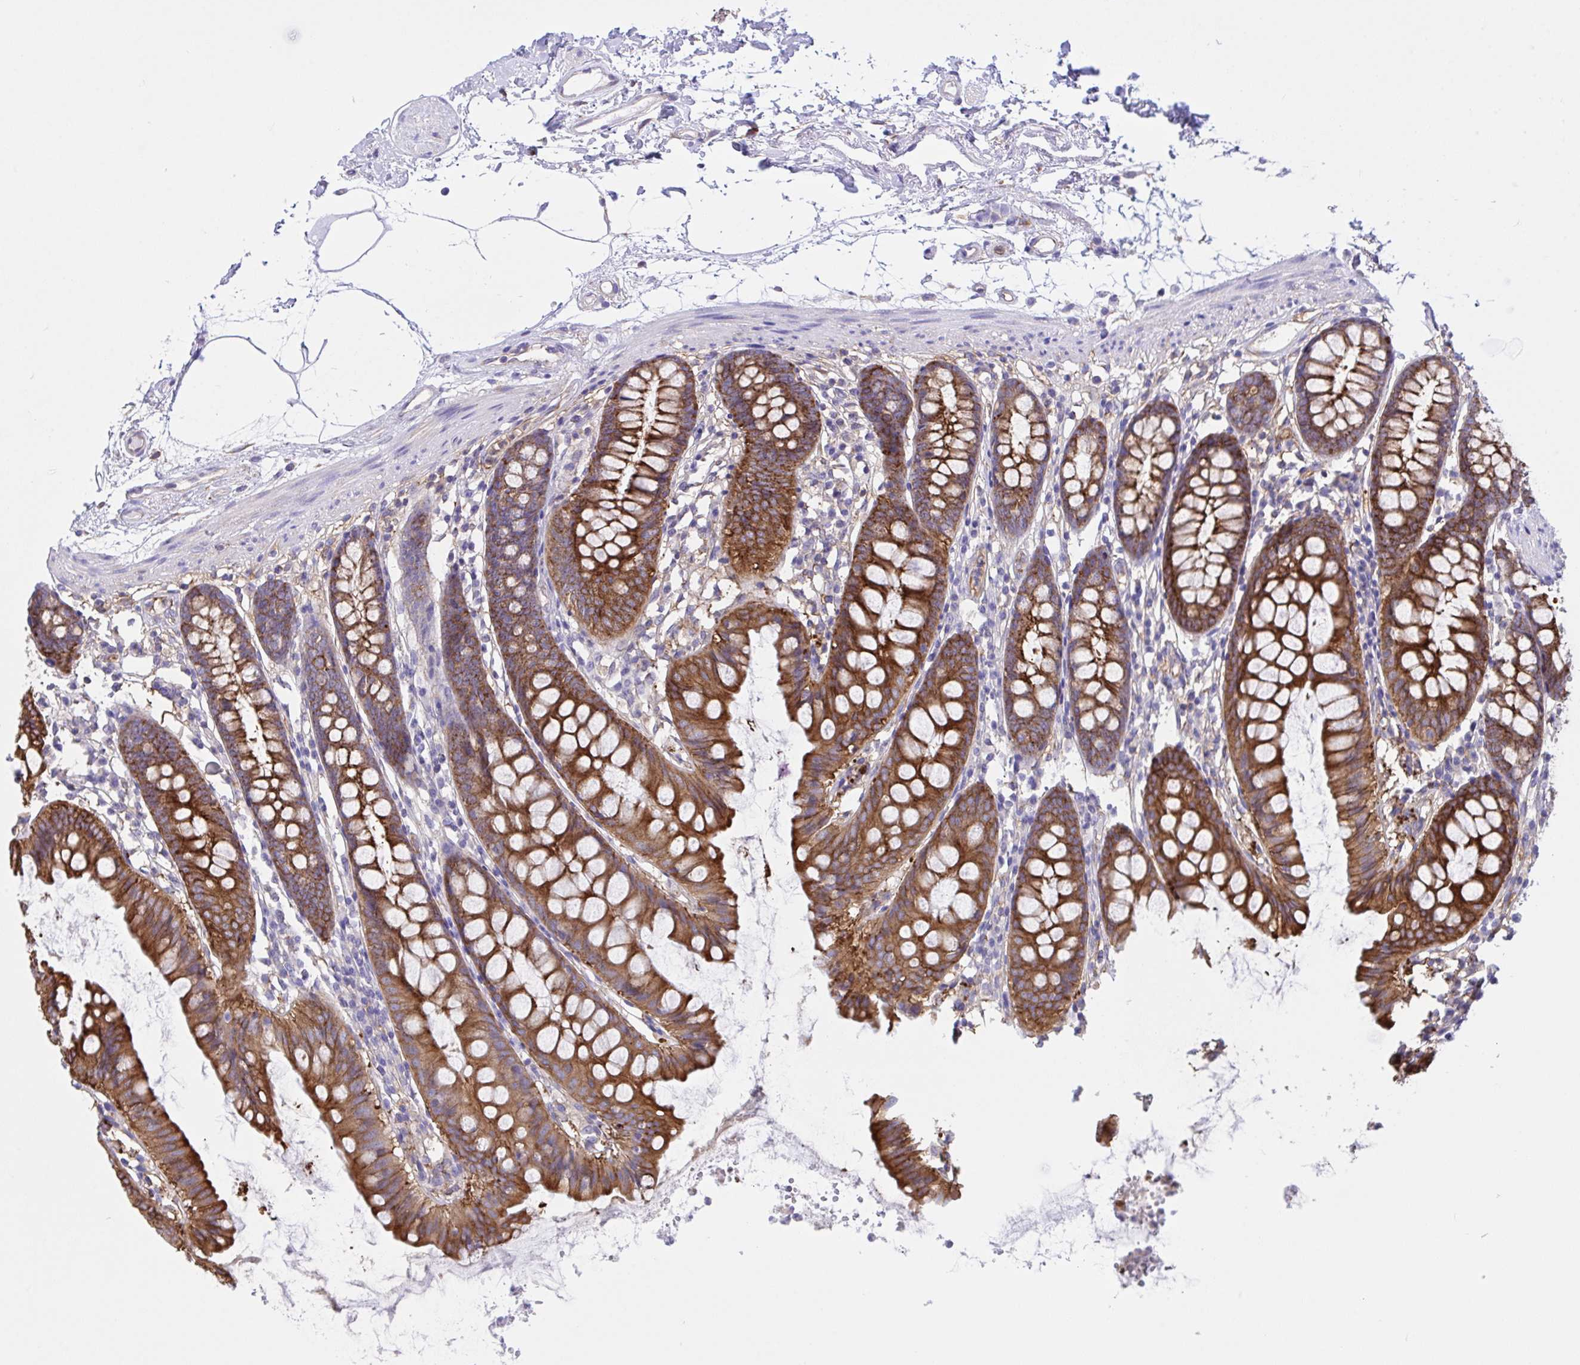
{"staining": {"intensity": "weak", "quantity": ">75%", "location": "cytoplasmic/membranous"}, "tissue": "colon", "cell_type": "Endothelial cells", "image_type": "normal", "snomed": [{"axis": "morphology", "description": "Normal tissue, NOS"}, {"axis": "topography", "description": "Colon"}], "caption": "Immunohistochemical staining of benign human colon shows low levels of weak cytoplasmic/membranous staining in about >75% of endothelial cells.", "gene": "OR51M1", "patient": {"sex": "female", "age": 84}}